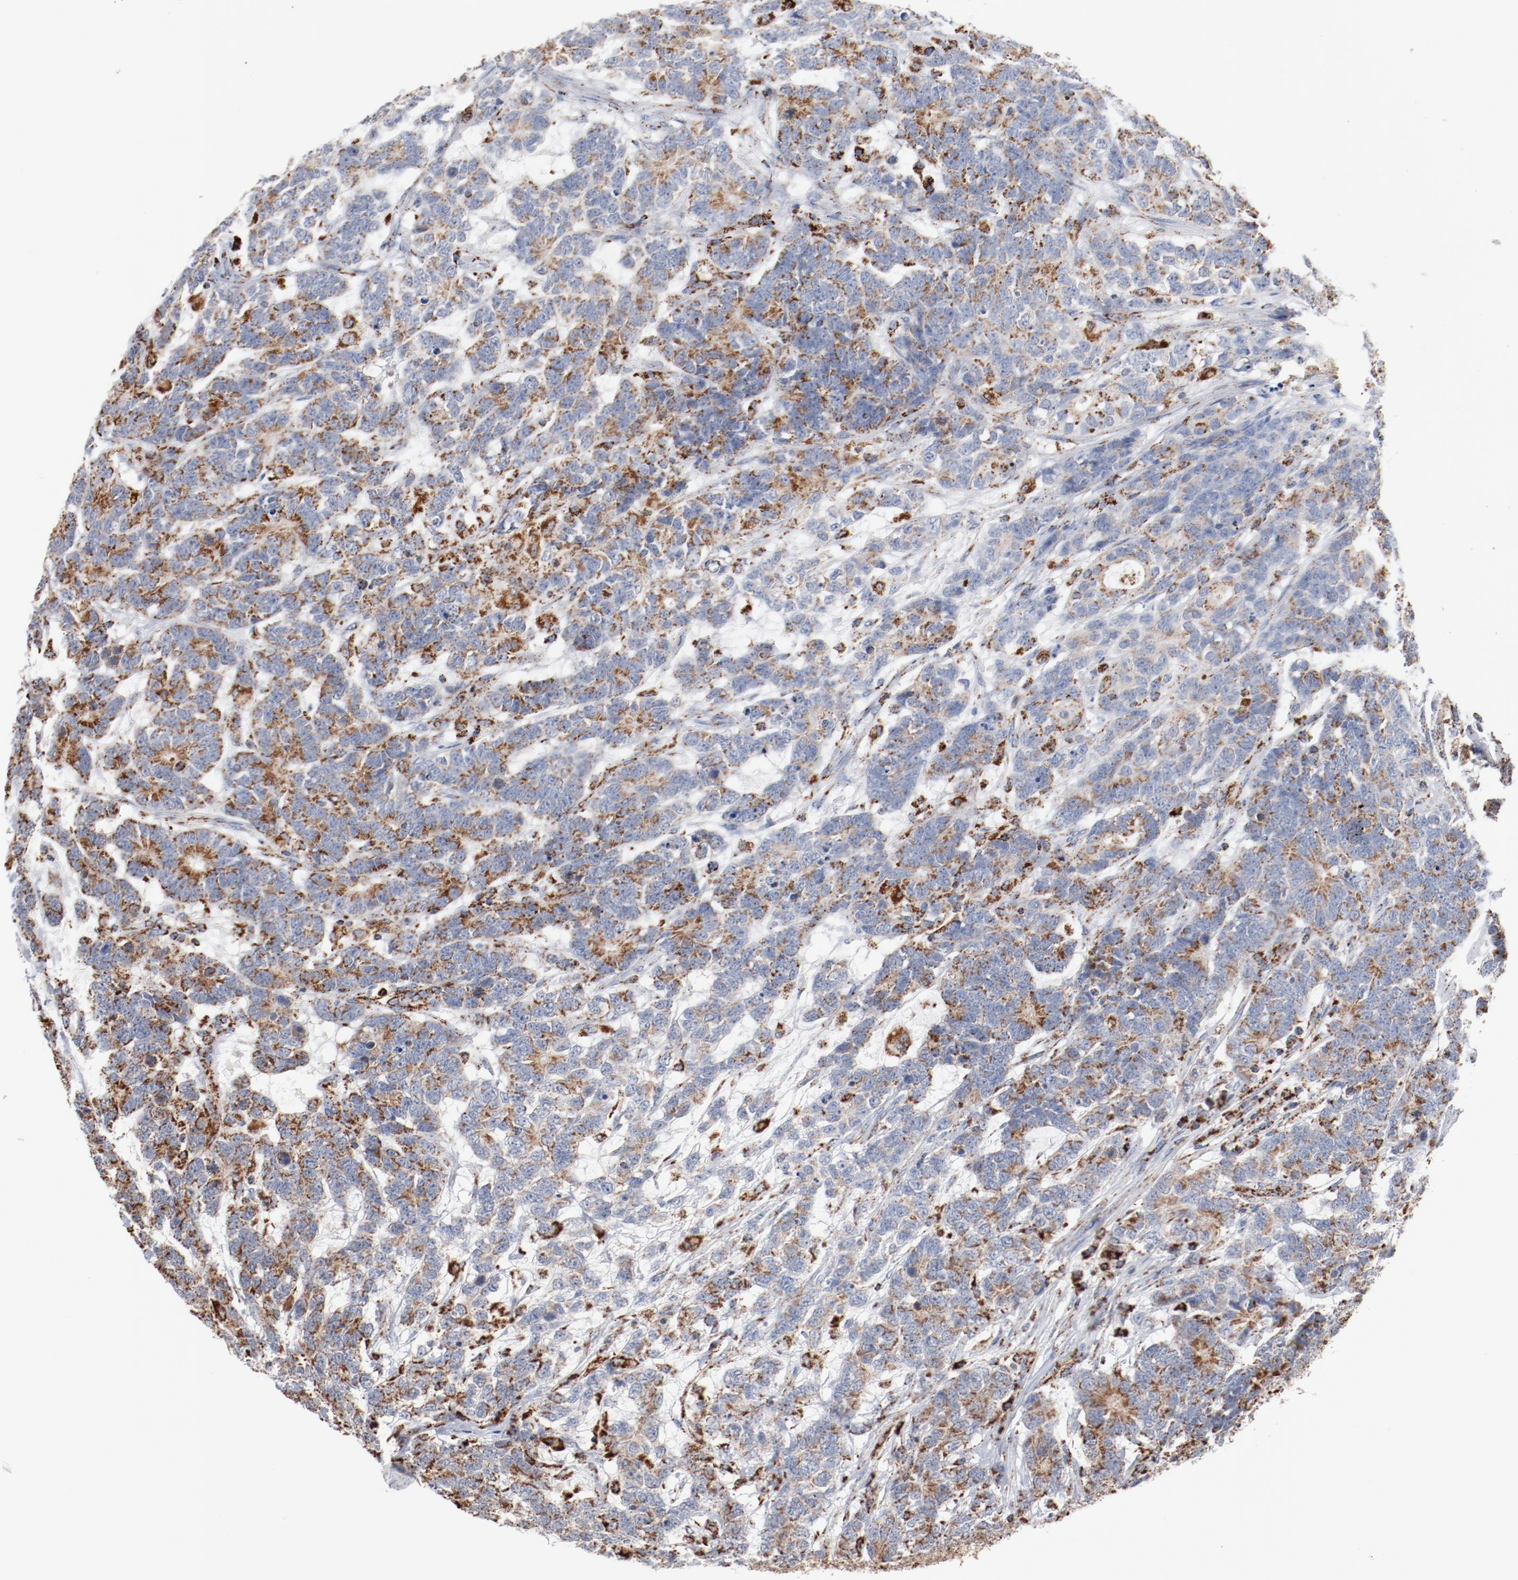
{"staining": {"intensity": "moderate", "quantity": ">75%", "location": "cytoplasmic/membranous"}, "tissue": "testis cancer", "cell_type": "Tumor cells", "image_type": "cancer", "snomed": [{"axis": "morphology", "description": "Carcinoma, Embryonal, NOS"}, {"axis": "topography", "description": "Testis"}], "caption": "Brown immunohistochemical staining in human testis cancer displays moderate cytoplasmic/membranous positivity in approximately >75% of tumor cells.", "gene": "NDUFS4", "patient": {"sex": "male", "age": 26}}